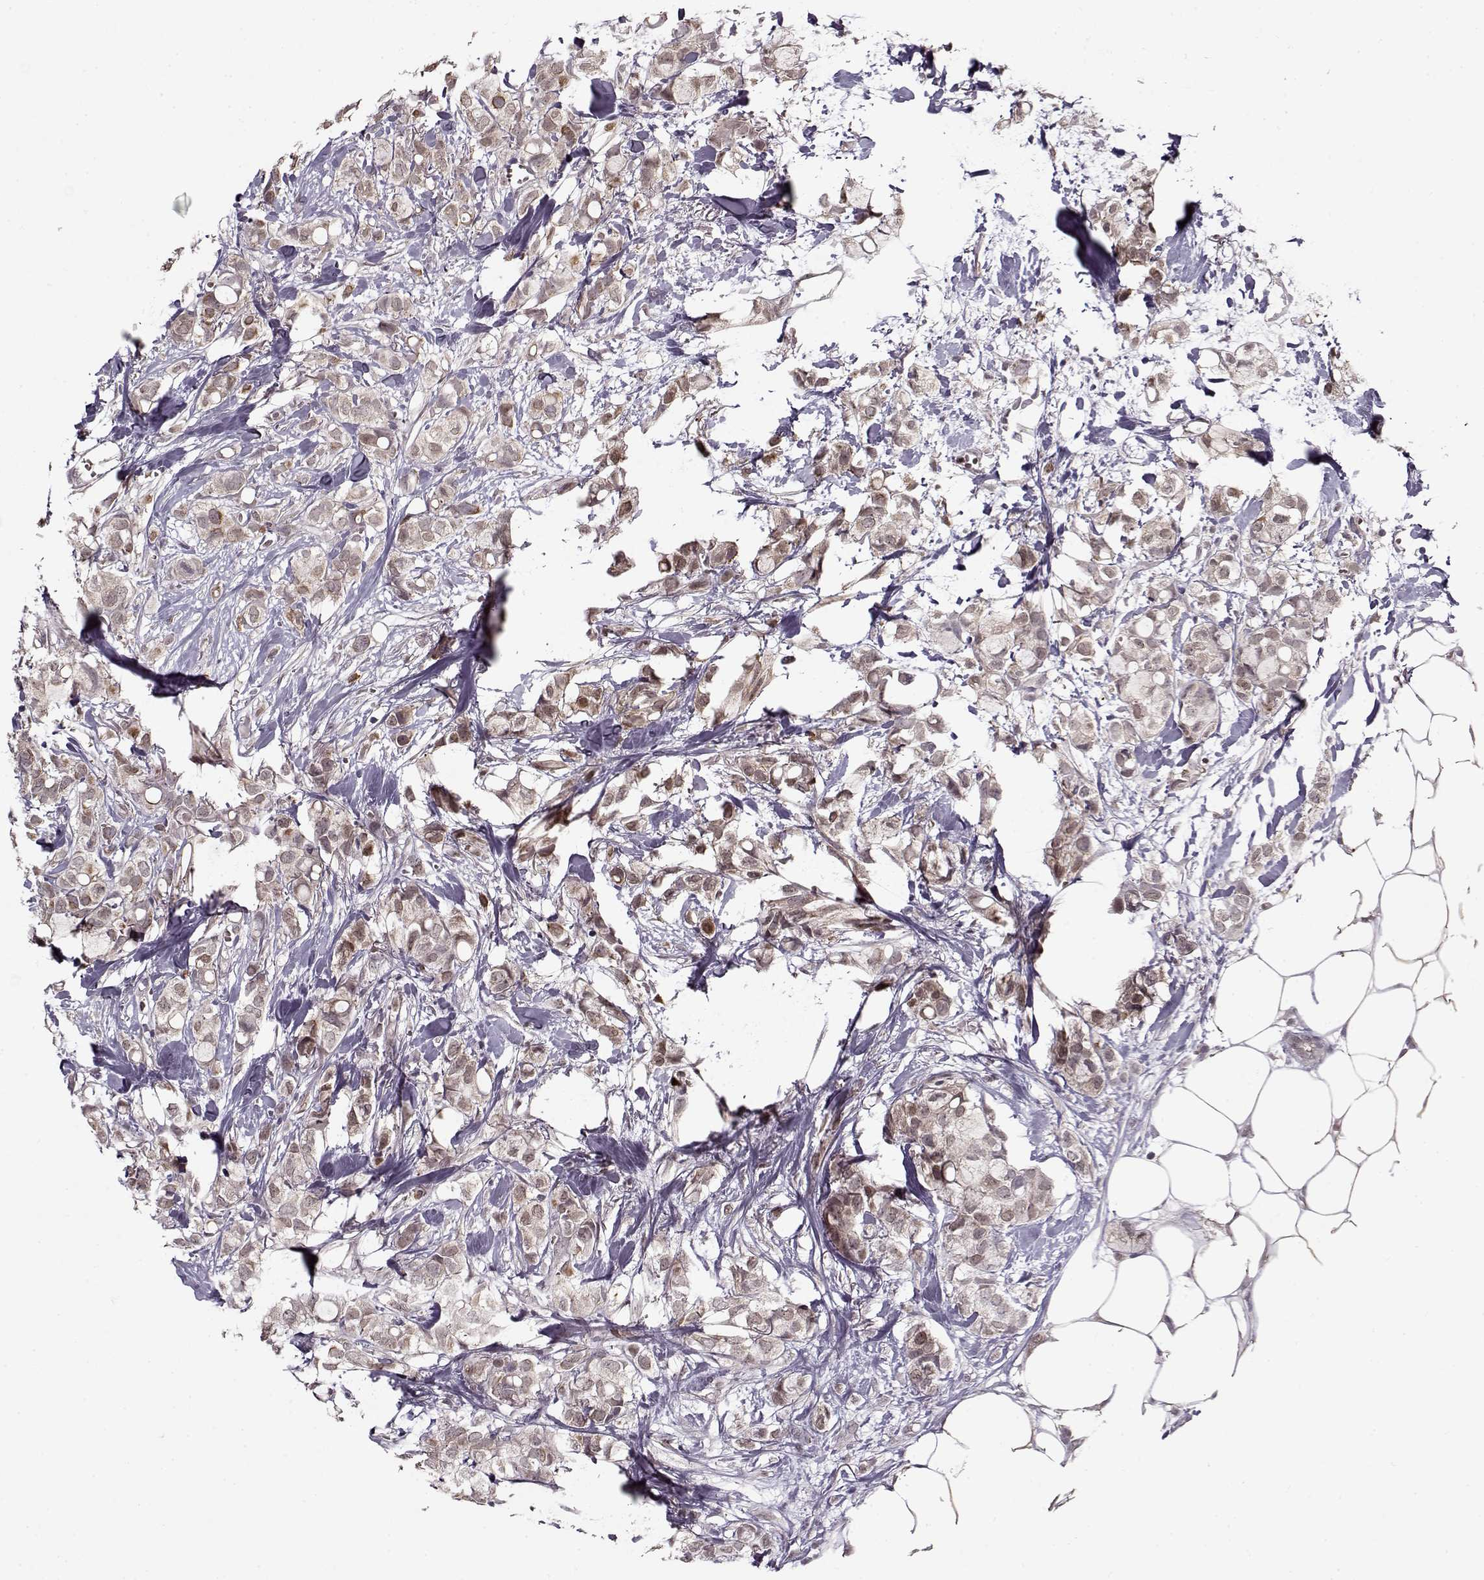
{"staining": {"intensity": "moderate", "quantity": "<25%", "location": "cytoplasmic/membranous"}, "tissue": "breast cancer", "cell_type": "Tumor cells", "image_type": "cancer", "snomed": [{"axis": "morphology", "description": "Duct carcinoma"}, {"axis": "topography", "description": "Breast"}], "caption": "The micrograph exhibits staining of invasive ductal carcinoma (breast), revealing moderate cytoplasmic/membranous protein positivity (brown color) within tumor cells.", "gene": "DENND4B", "patient": {"sex": "female", "age": 85}}